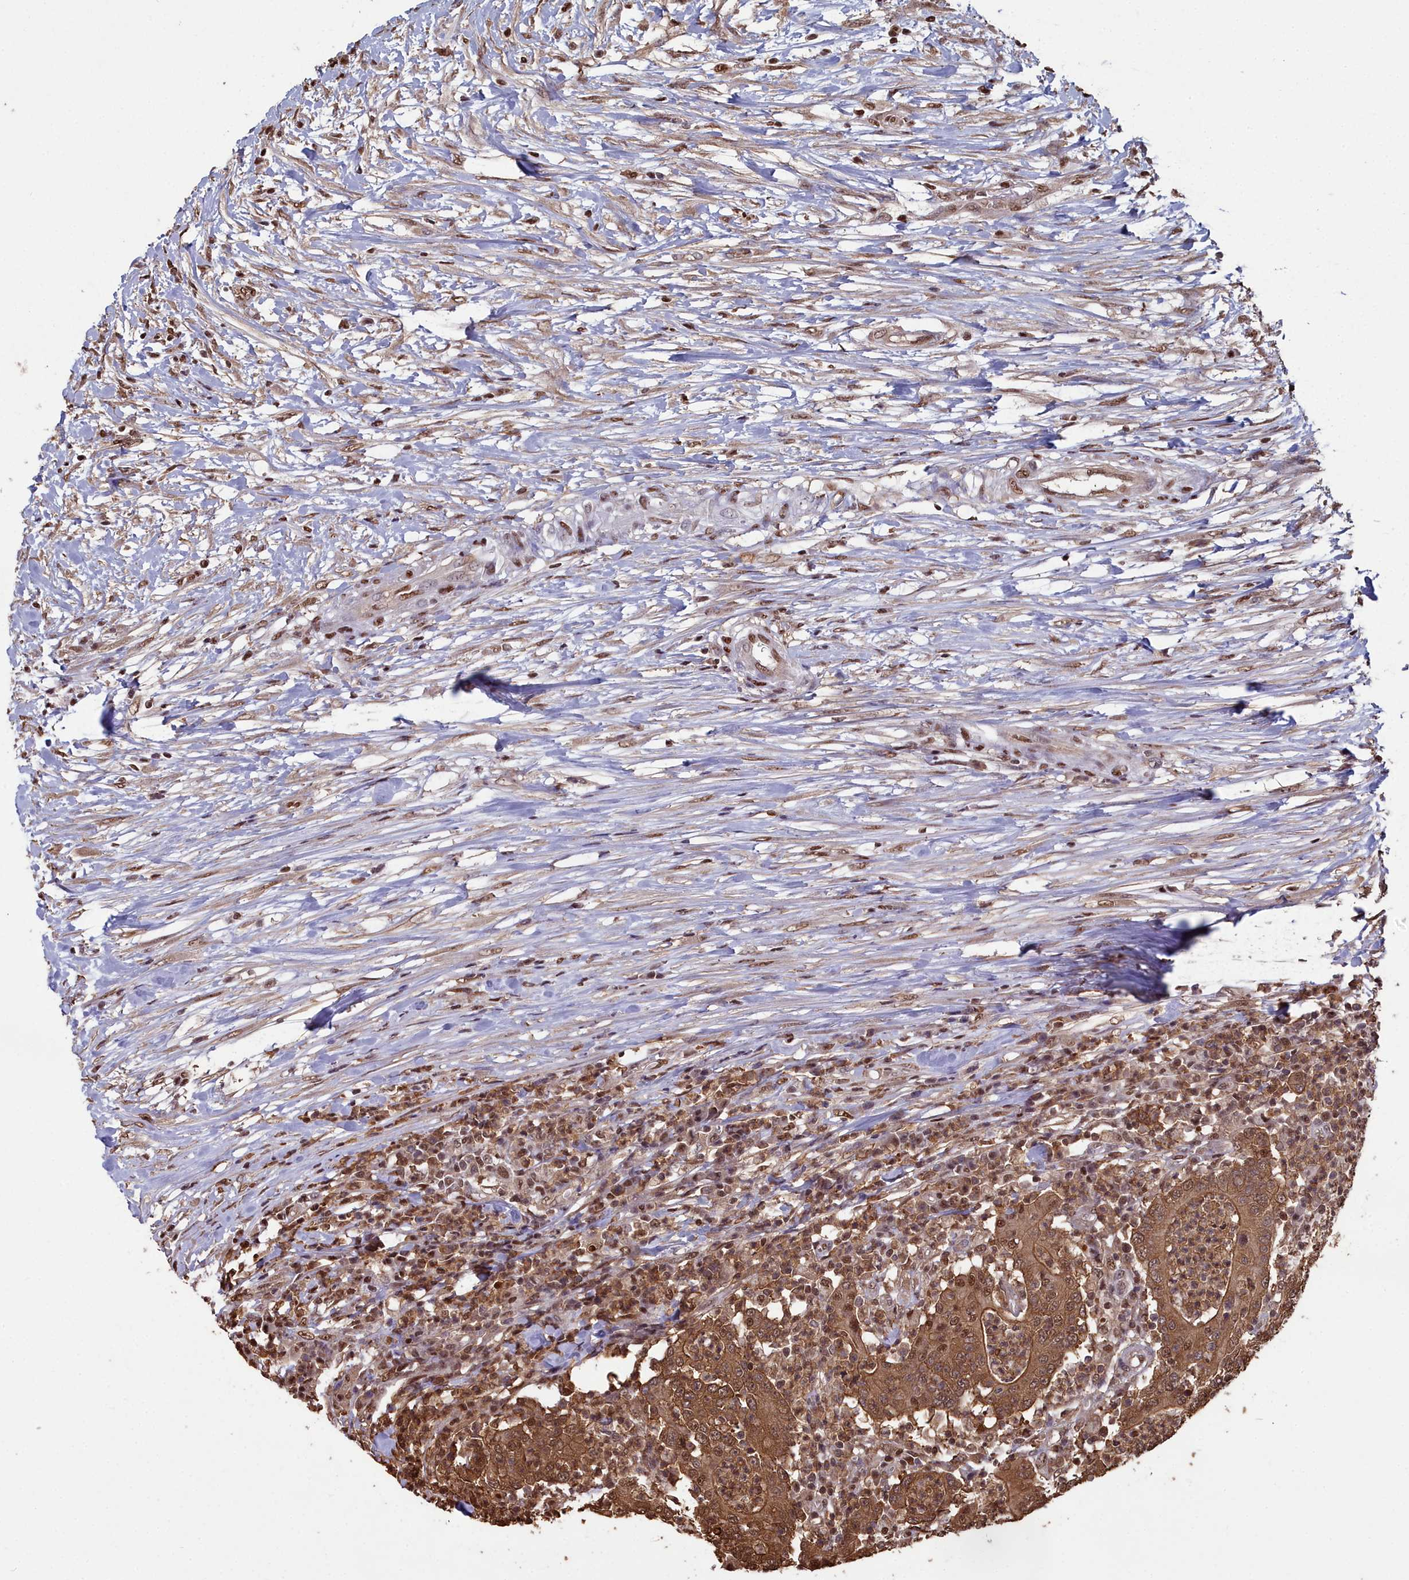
{"staining": {"intensity": "moderate", "quantity": ">75%", "location": "cytoplasmic/membranous,nuclear"}, "tissue": "colorectal cancer", "cell_type": "Tumor cells", "image_type": "cancer", "snomed": [{"axis": "morphology", "description": "Adenocarcinoma, NOS"}, {"axis": "topography", "description": "Colon"}], "caption": "The immunohistochemical stain shows moderate cytoplasmic/membranous and nuclear staining in tumor cells of colorectal cancer (adenocarcinoma) tissue. Using DAB (brown) and hematoxylin (blue) stains, captured at high magnification using brightfield microscopy.", "gene": "GAPDH", "patient": {"sex": "male", "age": 83}}